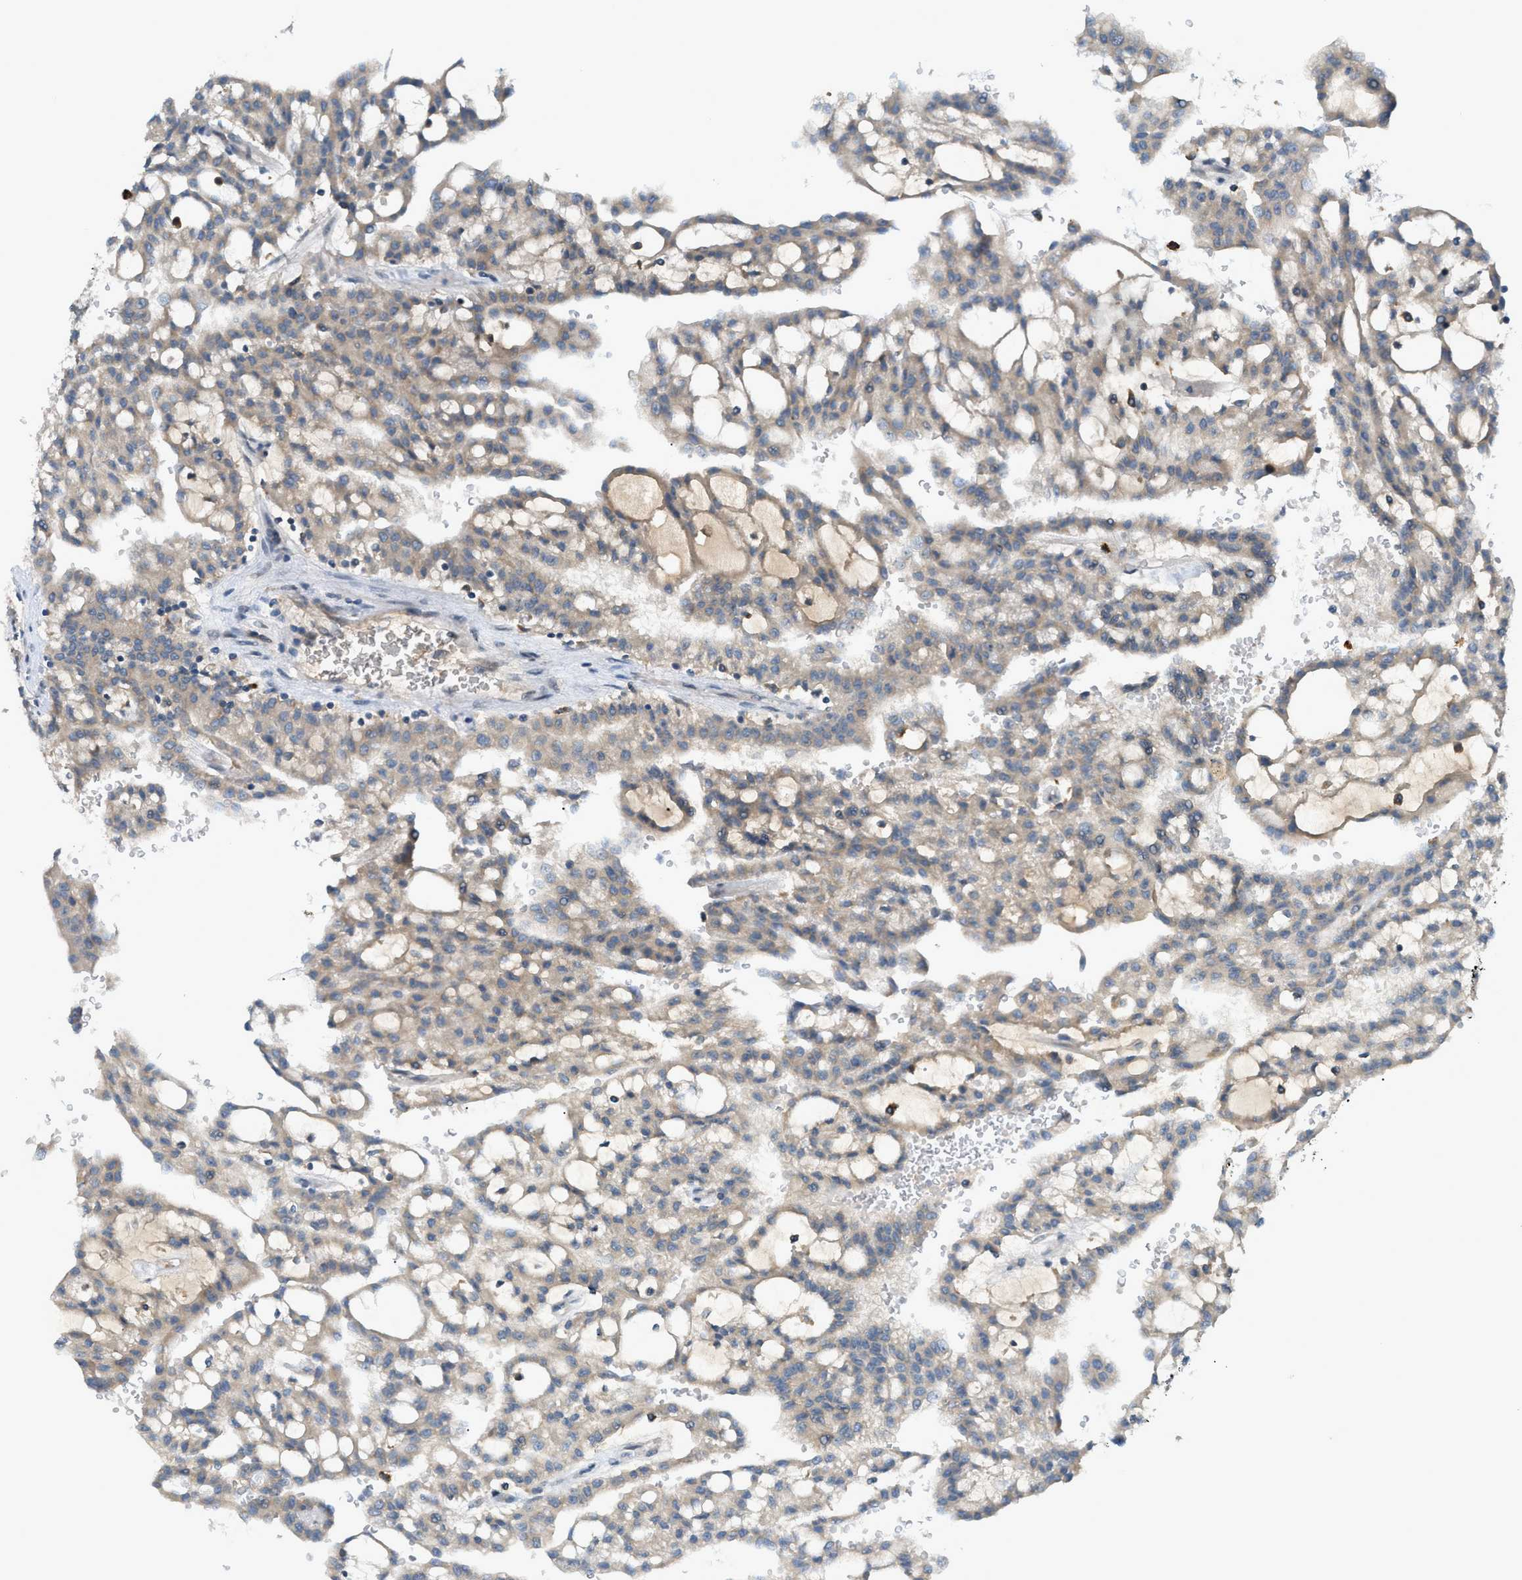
{"staining": {"intensity": "weak", "quantity": "25%-75%", "location": "cytoplasmic/membranous"}, "tissue": "renal cancer", "cell_type": "Tumor cells", "image_type": "cancer", "snomed": [{"axis": "morphology", "description": "Adenocarcinoma, NOS"}, {"axis": "topography", "description": "Kidney"}], "caption": "Immunohistochemical staining of renal adenocarcinoma demonstrates low levels of weak cytoplasmic/membranous protein positivity in about 25%-75% of tumor cells.", "gene": "DYRK1A", "patient": {"sex": "male", "age": 63}}